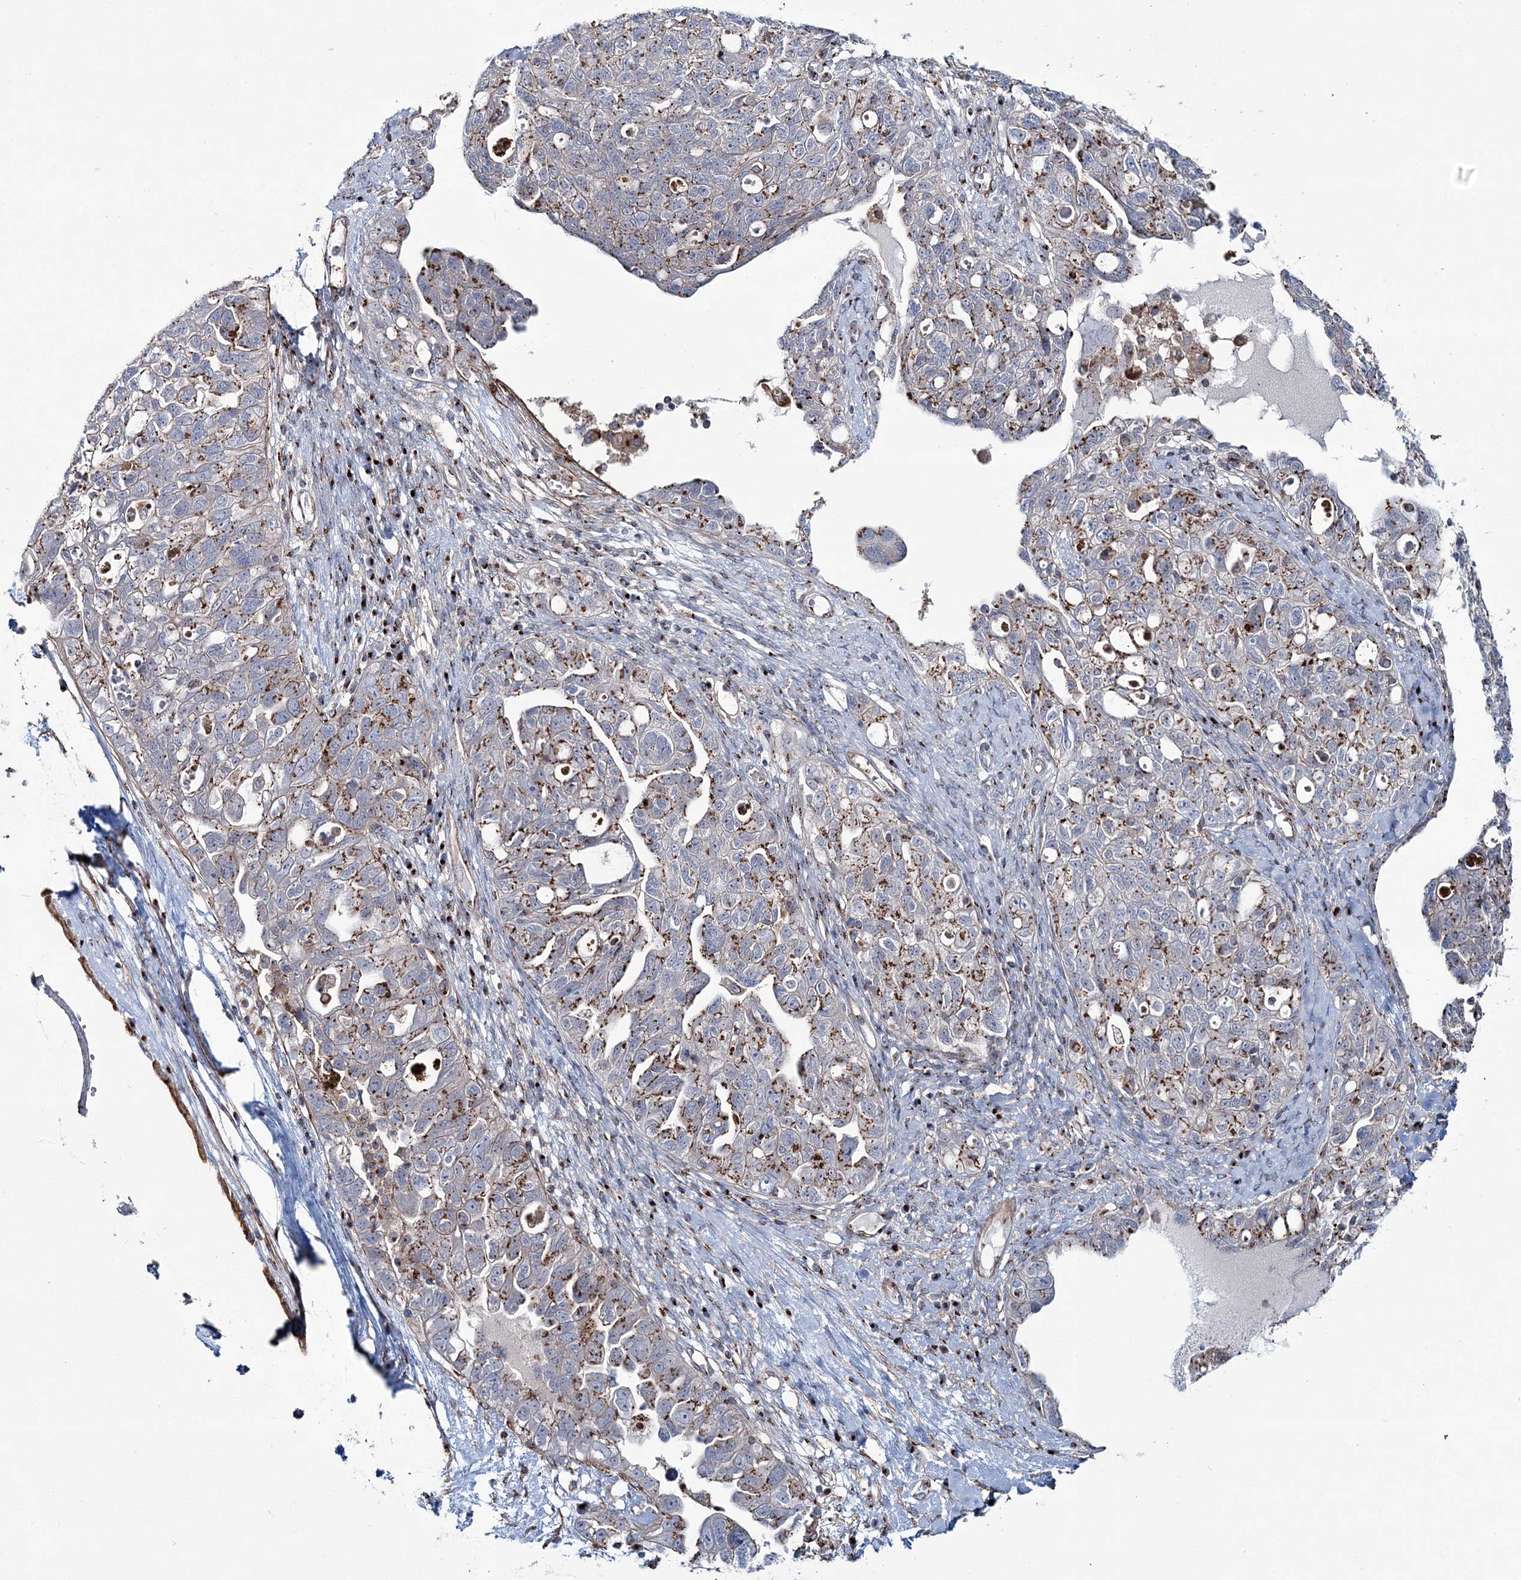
{"staining": {"intensity": "moderate", "quantity": ">75%", "location": "cytoplasmic/membranous"}, "tissue": "ovarian cancer", "cell_type": "Tumor cells", "image_type": "cancer", "snomed": [{"axis": "morphology", "description": "Carcinoma, NOS"}, {"axis": "morphology", "description": "Cystadenocarcinoma, serous, NOS"}, {"axis": "topography", "description": "Ovary"}], "caption": "This photomicrograph reveals ovarian cancer (serous cystadenocarcinoma) stained with IHC to label a protein in brown. The cytoplasmic/membranous of tumor cells show moderate positivity for the protein. Nuclei are counter-stained blue.", "gene": "MAN1A2", "patient": {"sex": "female", "age": 69}}